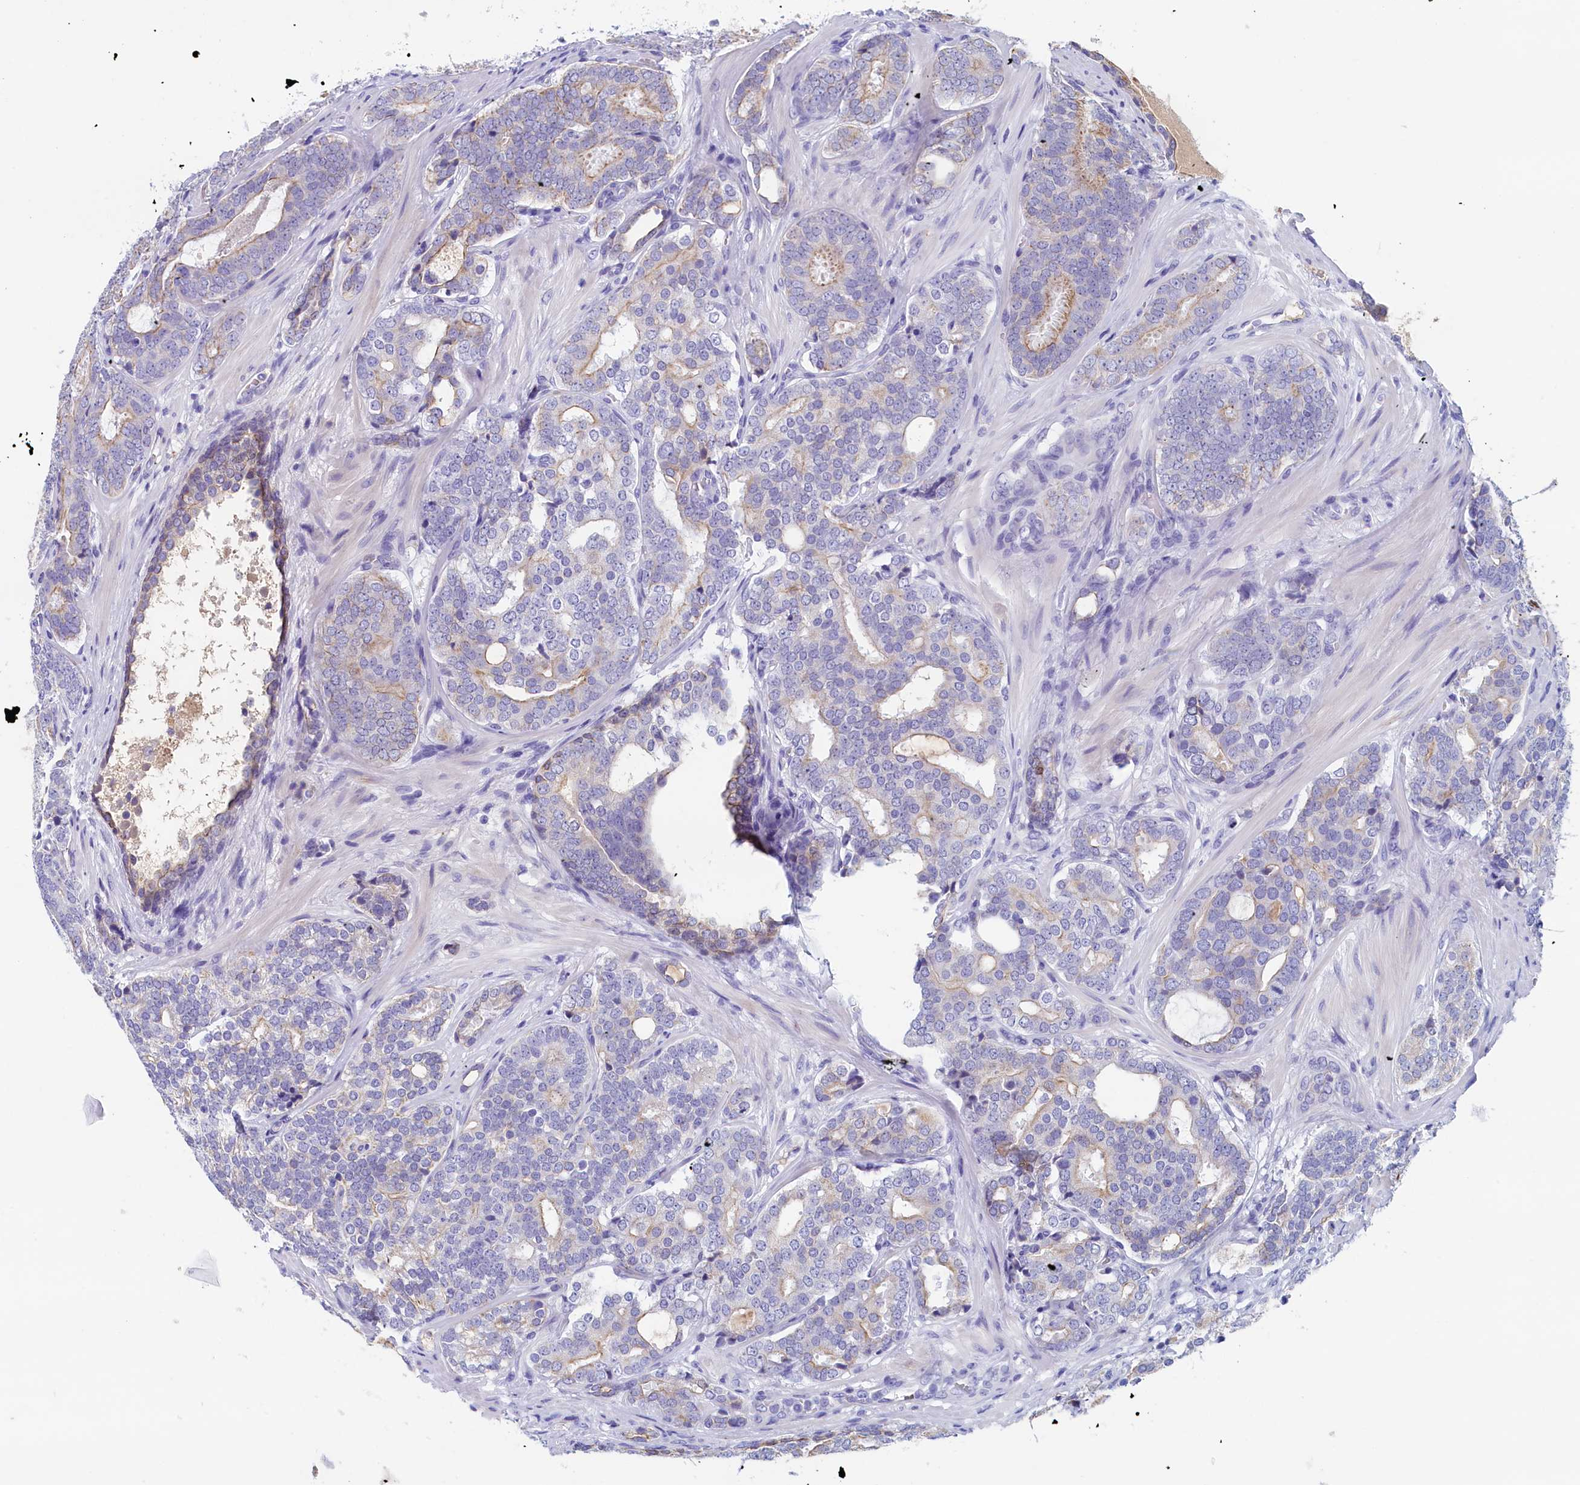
{"staining": {"intensity": "moderate", "quantity": "25%-75%", "location": "cytoplasmic/membranous"}, "tissue": "prostate cancer", "cell_type": "Tumor cells", "image_type": "cancer", "snomed": [{"axis": "morphology", "description": "Adenocarcinoma, High grade"}, {"axis": "topography", "description": "Prostate"}], "caption": "Adenocarcinoma (high-grade) (prostate) tissue displays moderate cytoplasmic/membranous staining in about 25%-75% of tumor cells", "gene": "GUCA1C", "patient": {"sex": "male", "age": 63}}